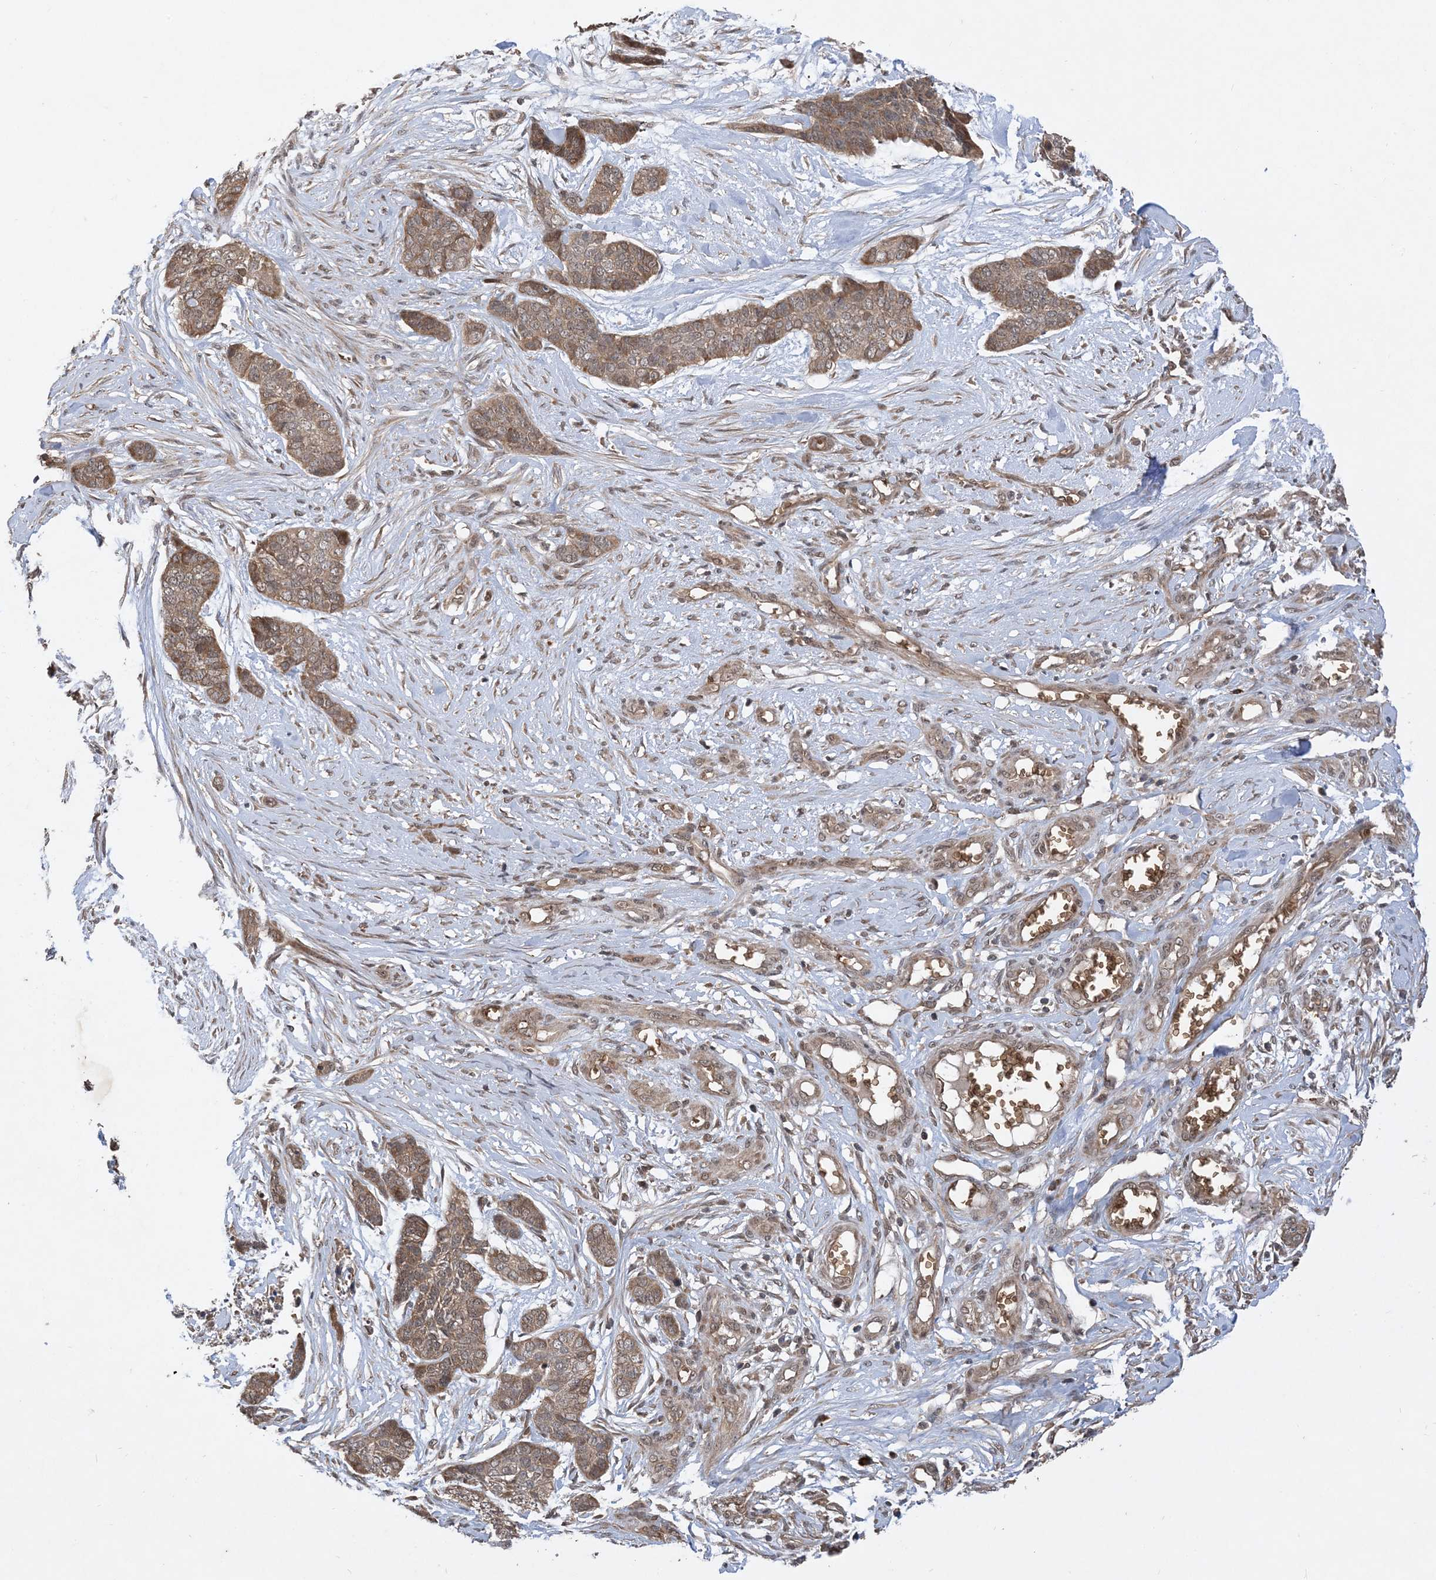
{"staining": {"intensity": "moderate", "quantity": ">75%", "location": "cytoplasmic/membranous"}, "tissue": "skin cancer", "cell_type": "Tumor cells", "image_type": "cancer", "snomed": [{"axis": "morphology", "description": "Basal cell carcinoma"}, {"axis": "topography", "description": "Skin"}], "caption": "IHC (DAB) staining of human skin basal cell carcinoma reveals moderate cytoplasmic/membranous protein expression in approximately >75% of tumor cells.", "gene": "PUSL1", "patient": {"sex": "female", "age": 64}}